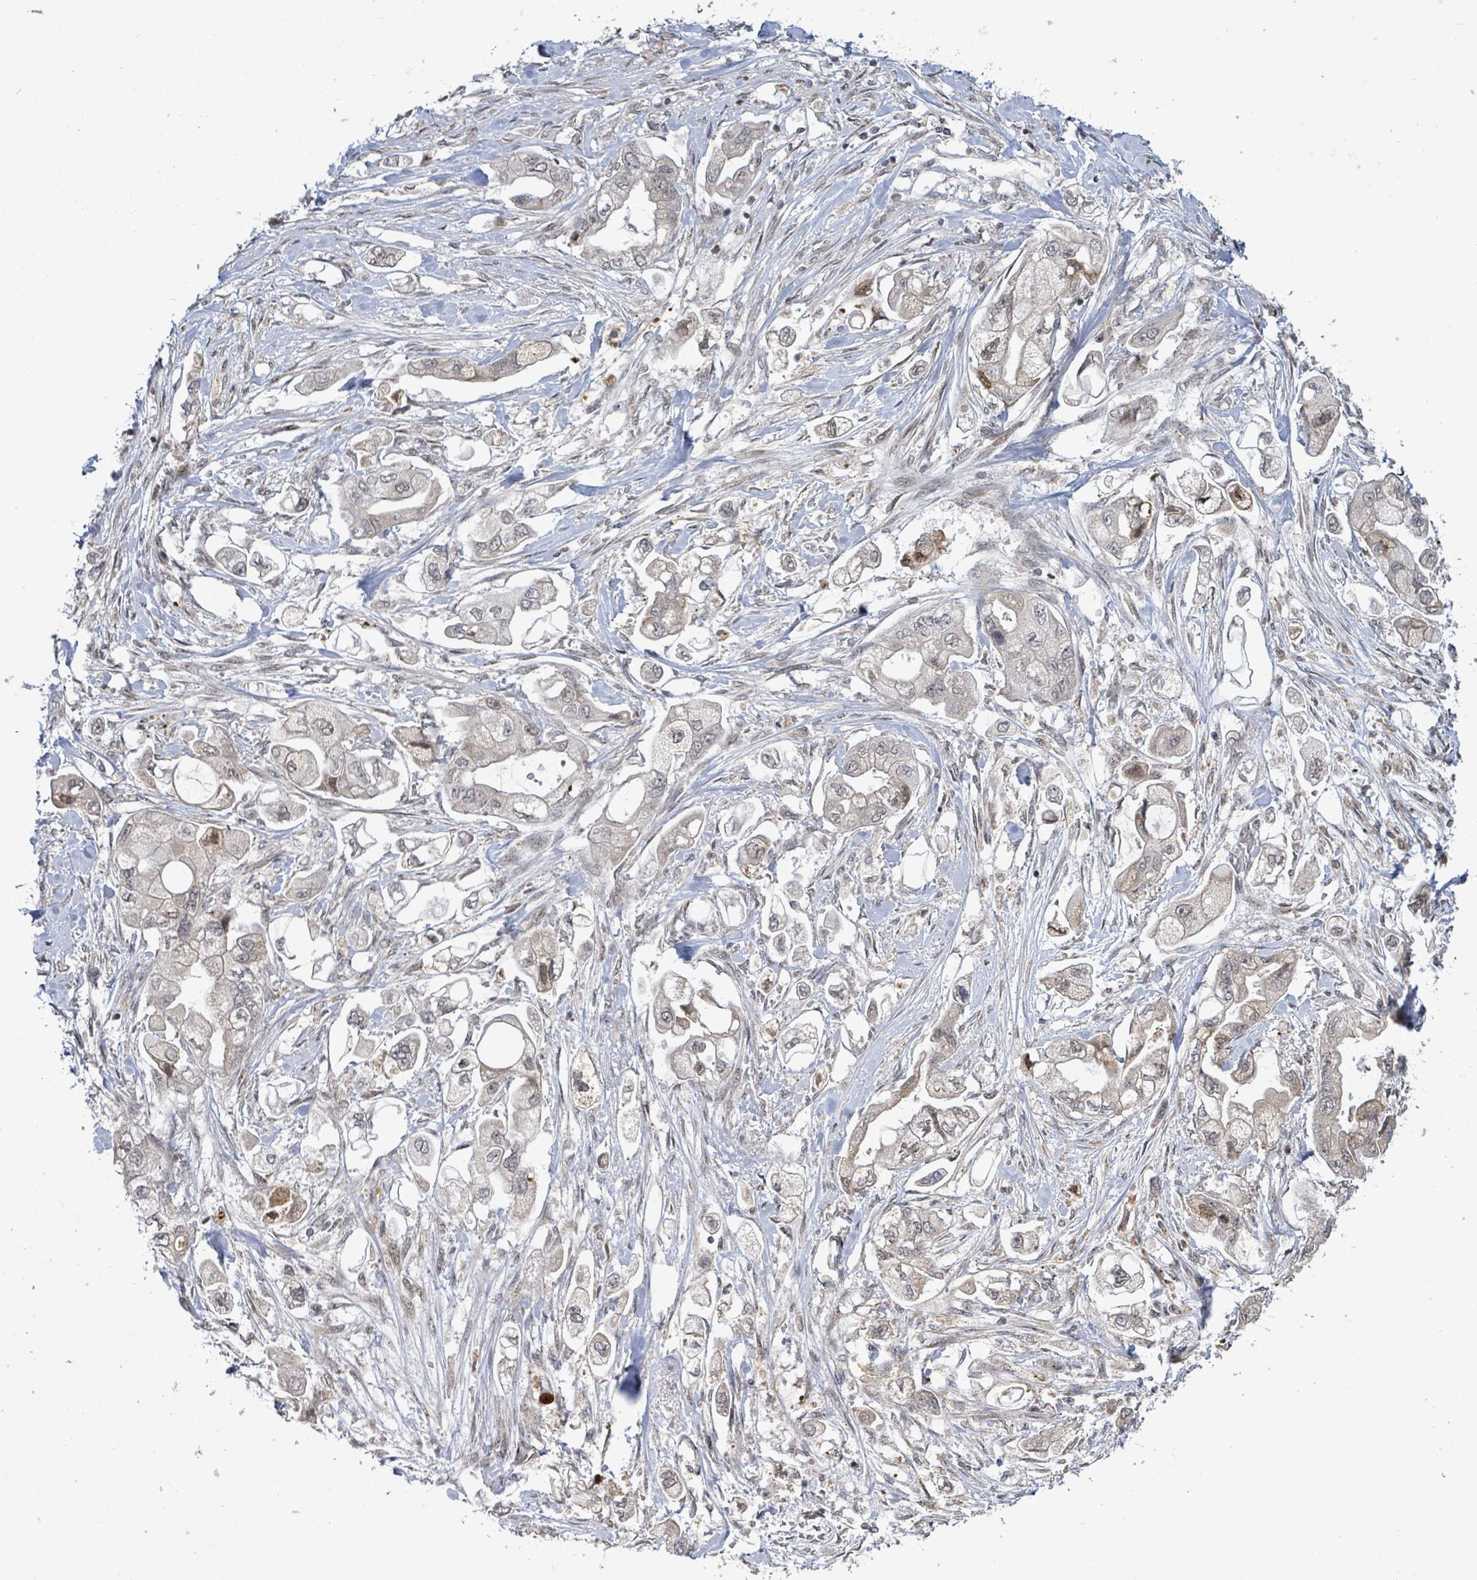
{"staining": {"intensity": "weak", "quantity": "<25%", "location": "nuclear"}, "tissue": "stomach cancer", "cell_type": "Tumor cells", "image_type": "cancer", "snomed": [{"axis": "morphology", "description": "Adenocarcinoma, NOS"}, {"axis": "topography", "description": "Stomach"}], "caption": "Tumor cells are negative for protein expression in human stomach adenocarcinoma.", "gene": "SBF2", "patient": {"sex": "male", "age": 62}}